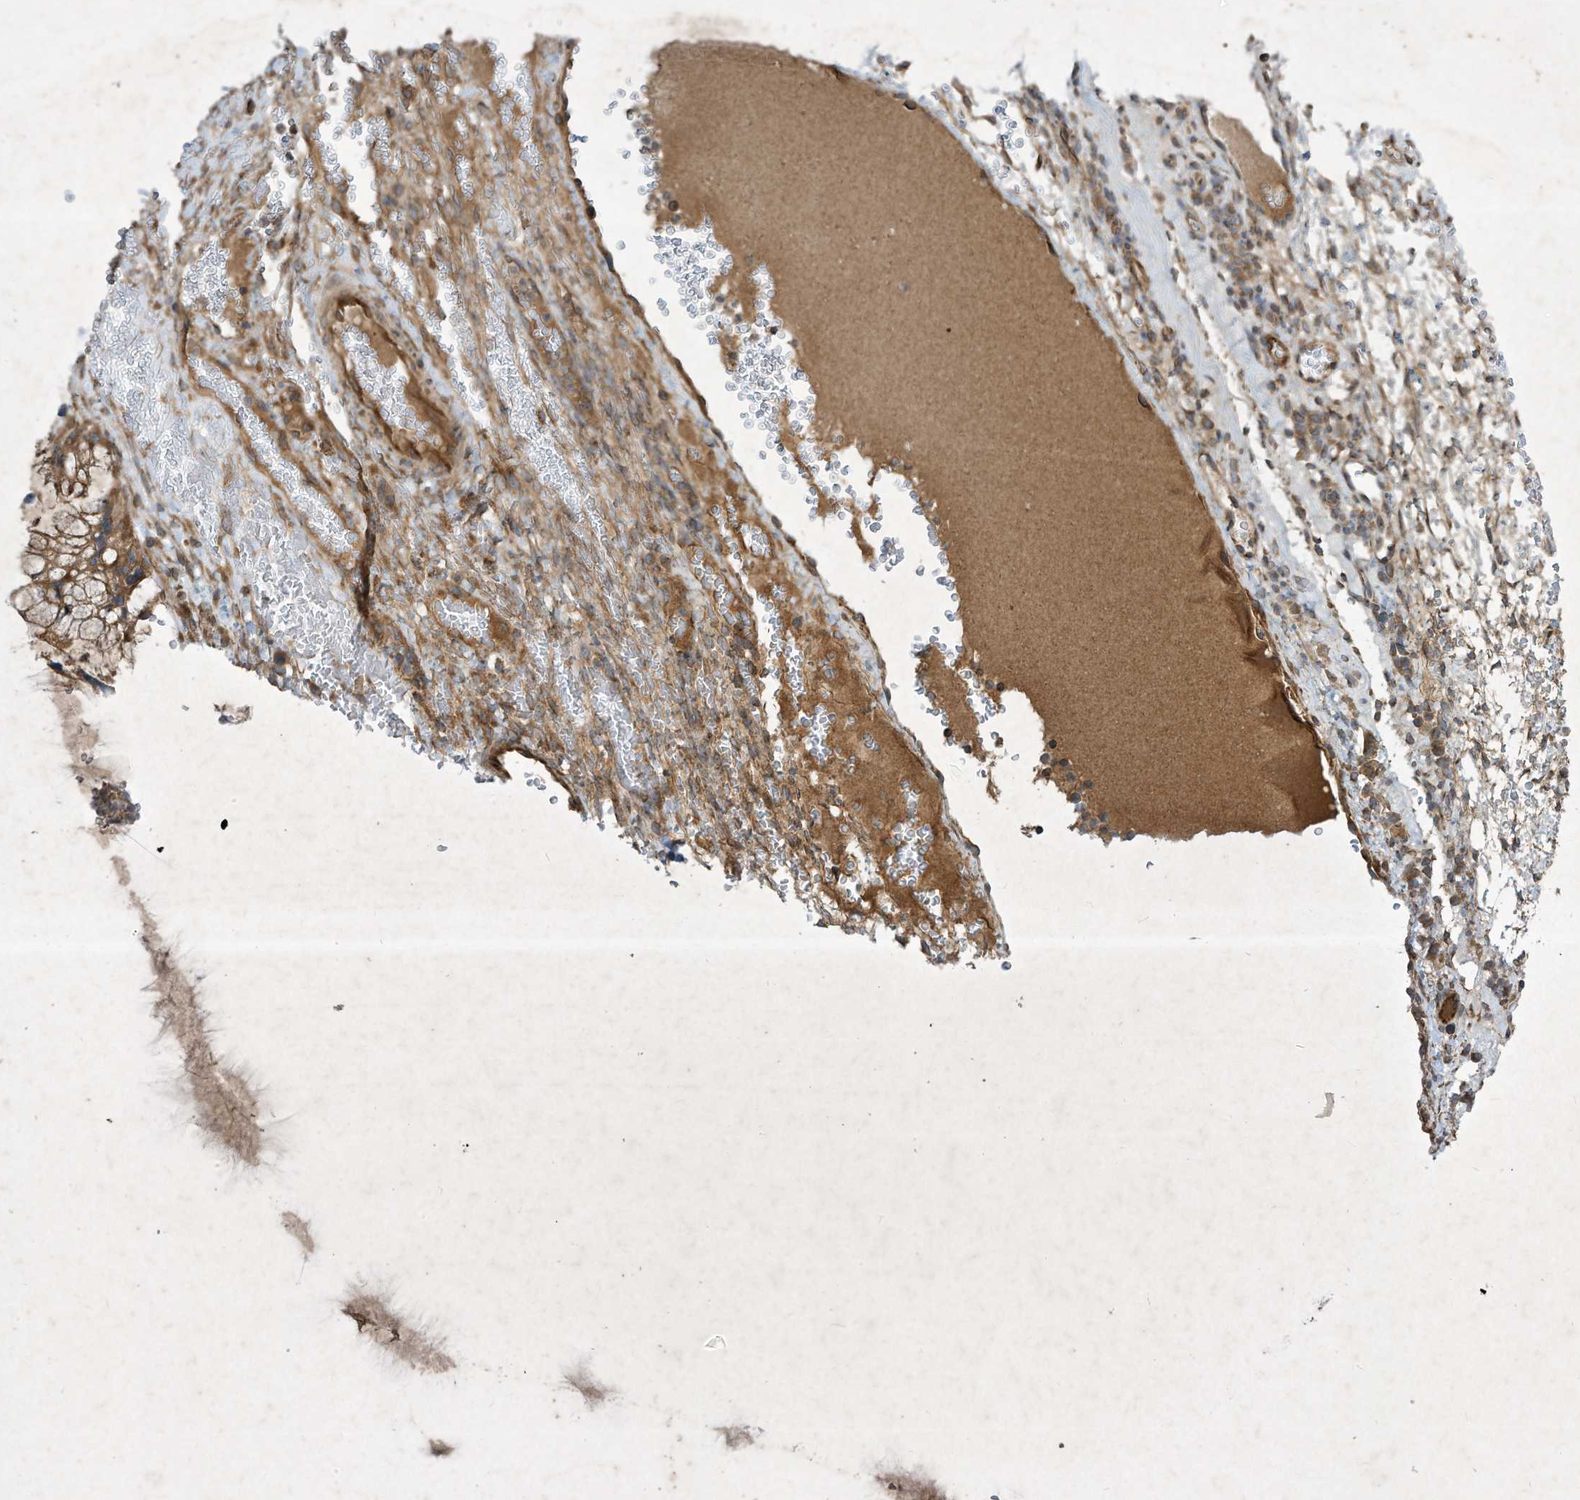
{"staining": {"intensity": "moderate", "quantity": ">75%", "location": "cytoplasmic/membranous"}, "tissue": "ovarian cancer", "cell_type": "Tumor cells", "image_type": "cancer", "snomed": [{"axis": "morphology", "description": "Cystadenocarcinoma, mucinous, NOS"}, {"axis": "topography", "description": "Ovary"}], "caption": "Ovarian cancer (mucinous cystadenocarcinoma) was stained to show a protein in brown. There is medium levels of moderate cytoplasmic/membranous expression in approximately >75% of tumor cells. Nuclei are stained in blue.", "gene": "SYNJ2", "patient": {"sex": "female", "age": 37}}